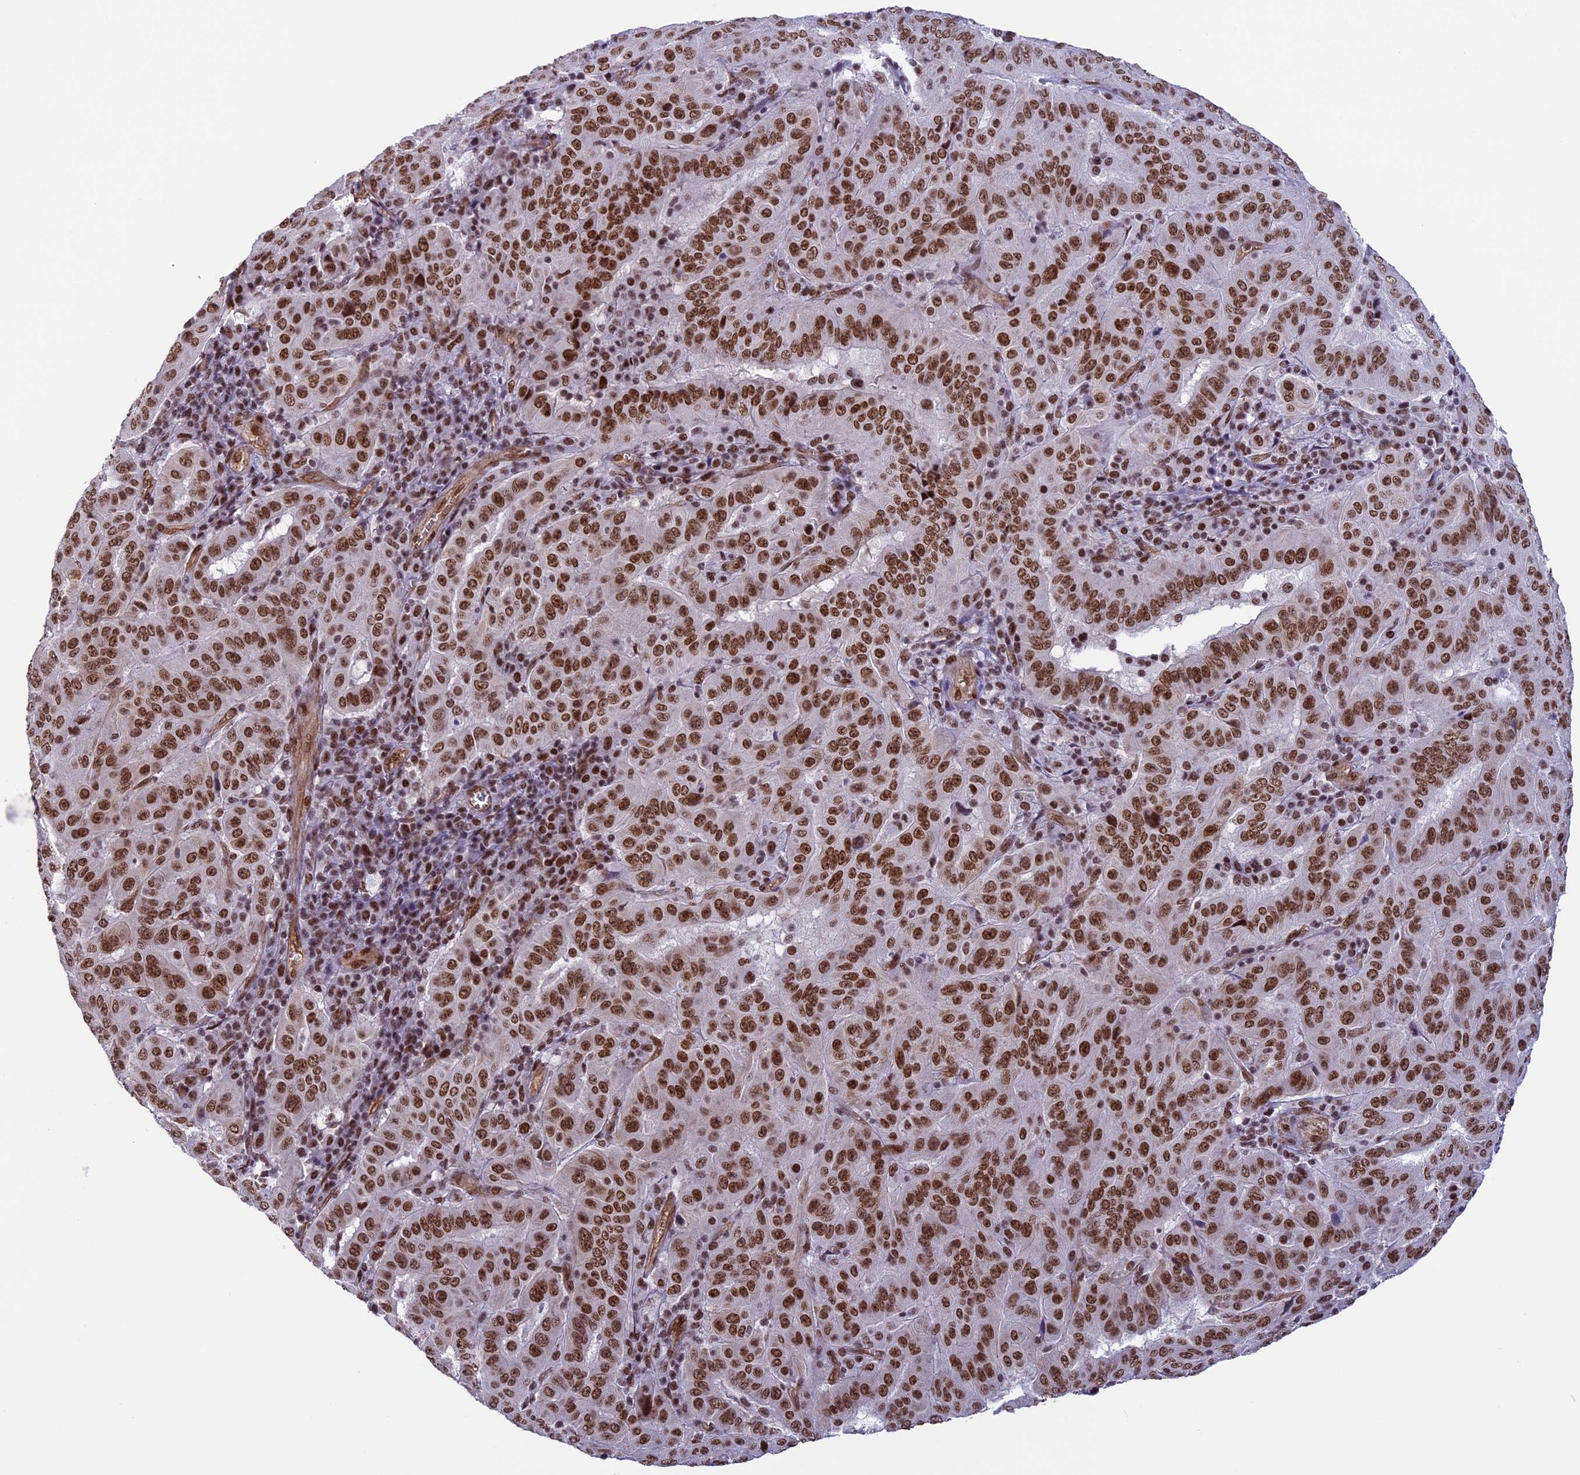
{"staining": {"intensity": "strong", "quantity": ">75%", "location": "nuclear"}, "tissue": "pancreatic cancer", "cell_type": "Tumor cells", "image_type": "cancer", "snomed": [{"axis": "morphology", "description": "Adenocarcinoma, NOS"}, {"axis": "topography", "description": "Pancreas"}], "caption": "Tumor cells exhibit high levels of strong nuclear positivity in approximately >75% of cells in human adenocarcinoma (pancreatic). (brown staining indicates protein expression, while blue staining denotes nuclei).", "gene": "MPHOSPH8", "patient": {"sex": "male", "age": 63}}